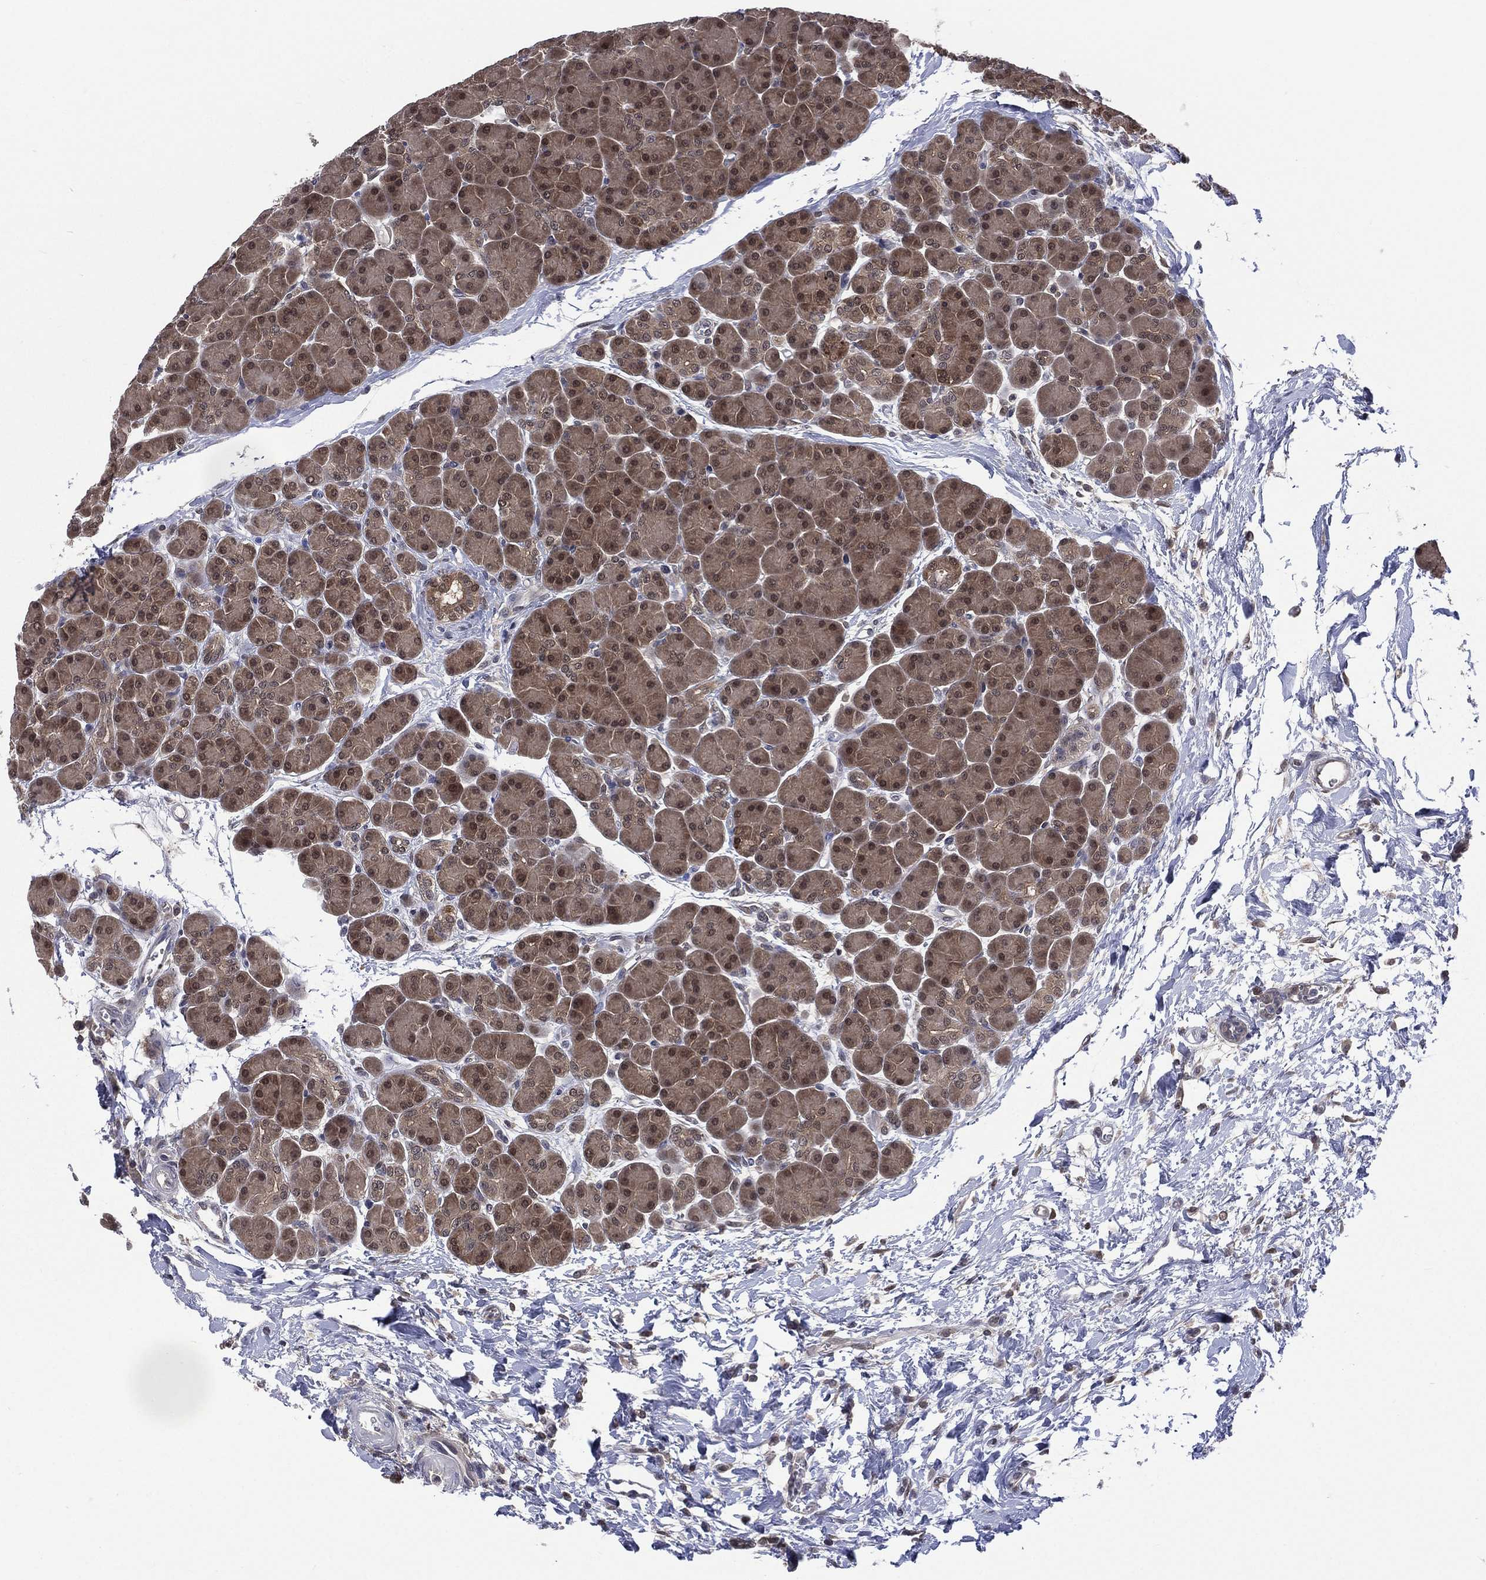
{"staining": {"intensity": "moderate", "quantity": ">75%", "location": "cytoplasmic/membranous,nuclear"}, "tissue": "pancreas", "cell_type": "Exocrine glandular cells", "image_type": "normal", "snomed": [{"axis": "morphology", "description": "Normal tissue, NOS"}, {"axis": "topography", "description": "Pancreas"}], "caption": "A medium amount of moderate cytoplasmic/membranous,nuclear expression is identified in about >75% of exocrine glandular cells in unremarkable pancreas. (DAB (3,3'-diaminobenzidine) IHC, brown staining for protein, blue staining for nuclei).", "gene": "MTAP", "patient": {"sex": "female", "age": 44}}